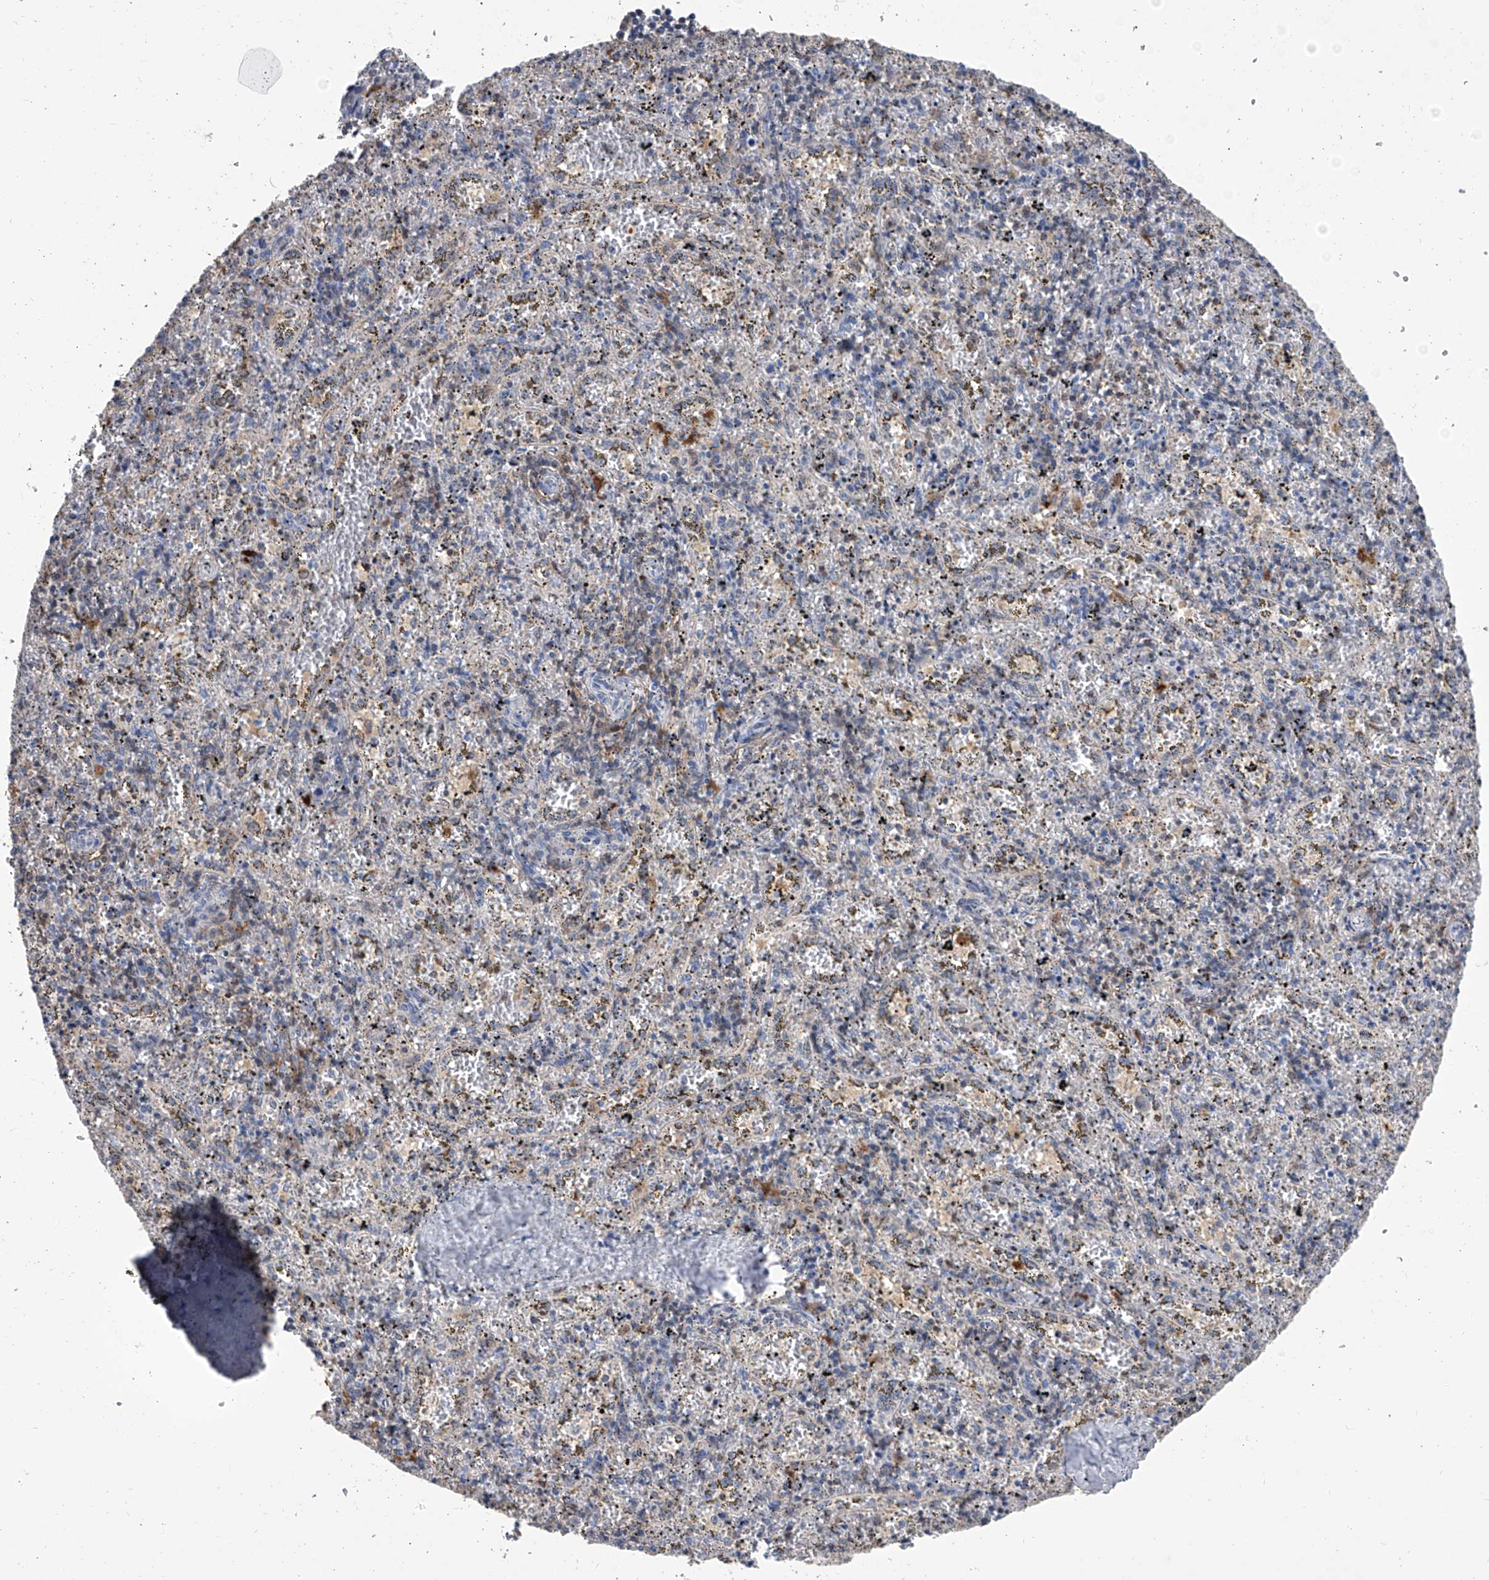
{"staining": {"intensity": "moderate", "quantity": "<25%", "location": "cytoplasmic/membranous"}, "tissue": "spleen", "cell_type": "Cells in red pulp", "image_type": "normal", "snomed": [{"axis": "morphology", "description": "Normal tissue, NOS"}, {"axis": "topography", "description": "Spleen"}], "caption": "The histopathology image displays immunohistochemical staining of normal spleen. There is moderate cytoplasmic/membranous expression is present in approximately <25% of cells in red pulp. (Stains: DAB (3,3'-diaminobenzidine) in brown, nuclei in blue, Microscopy: brightfield microscopy at high magnification).", "gene": "SERPINB9", "patient": {"sex": "male", "age": 11}}